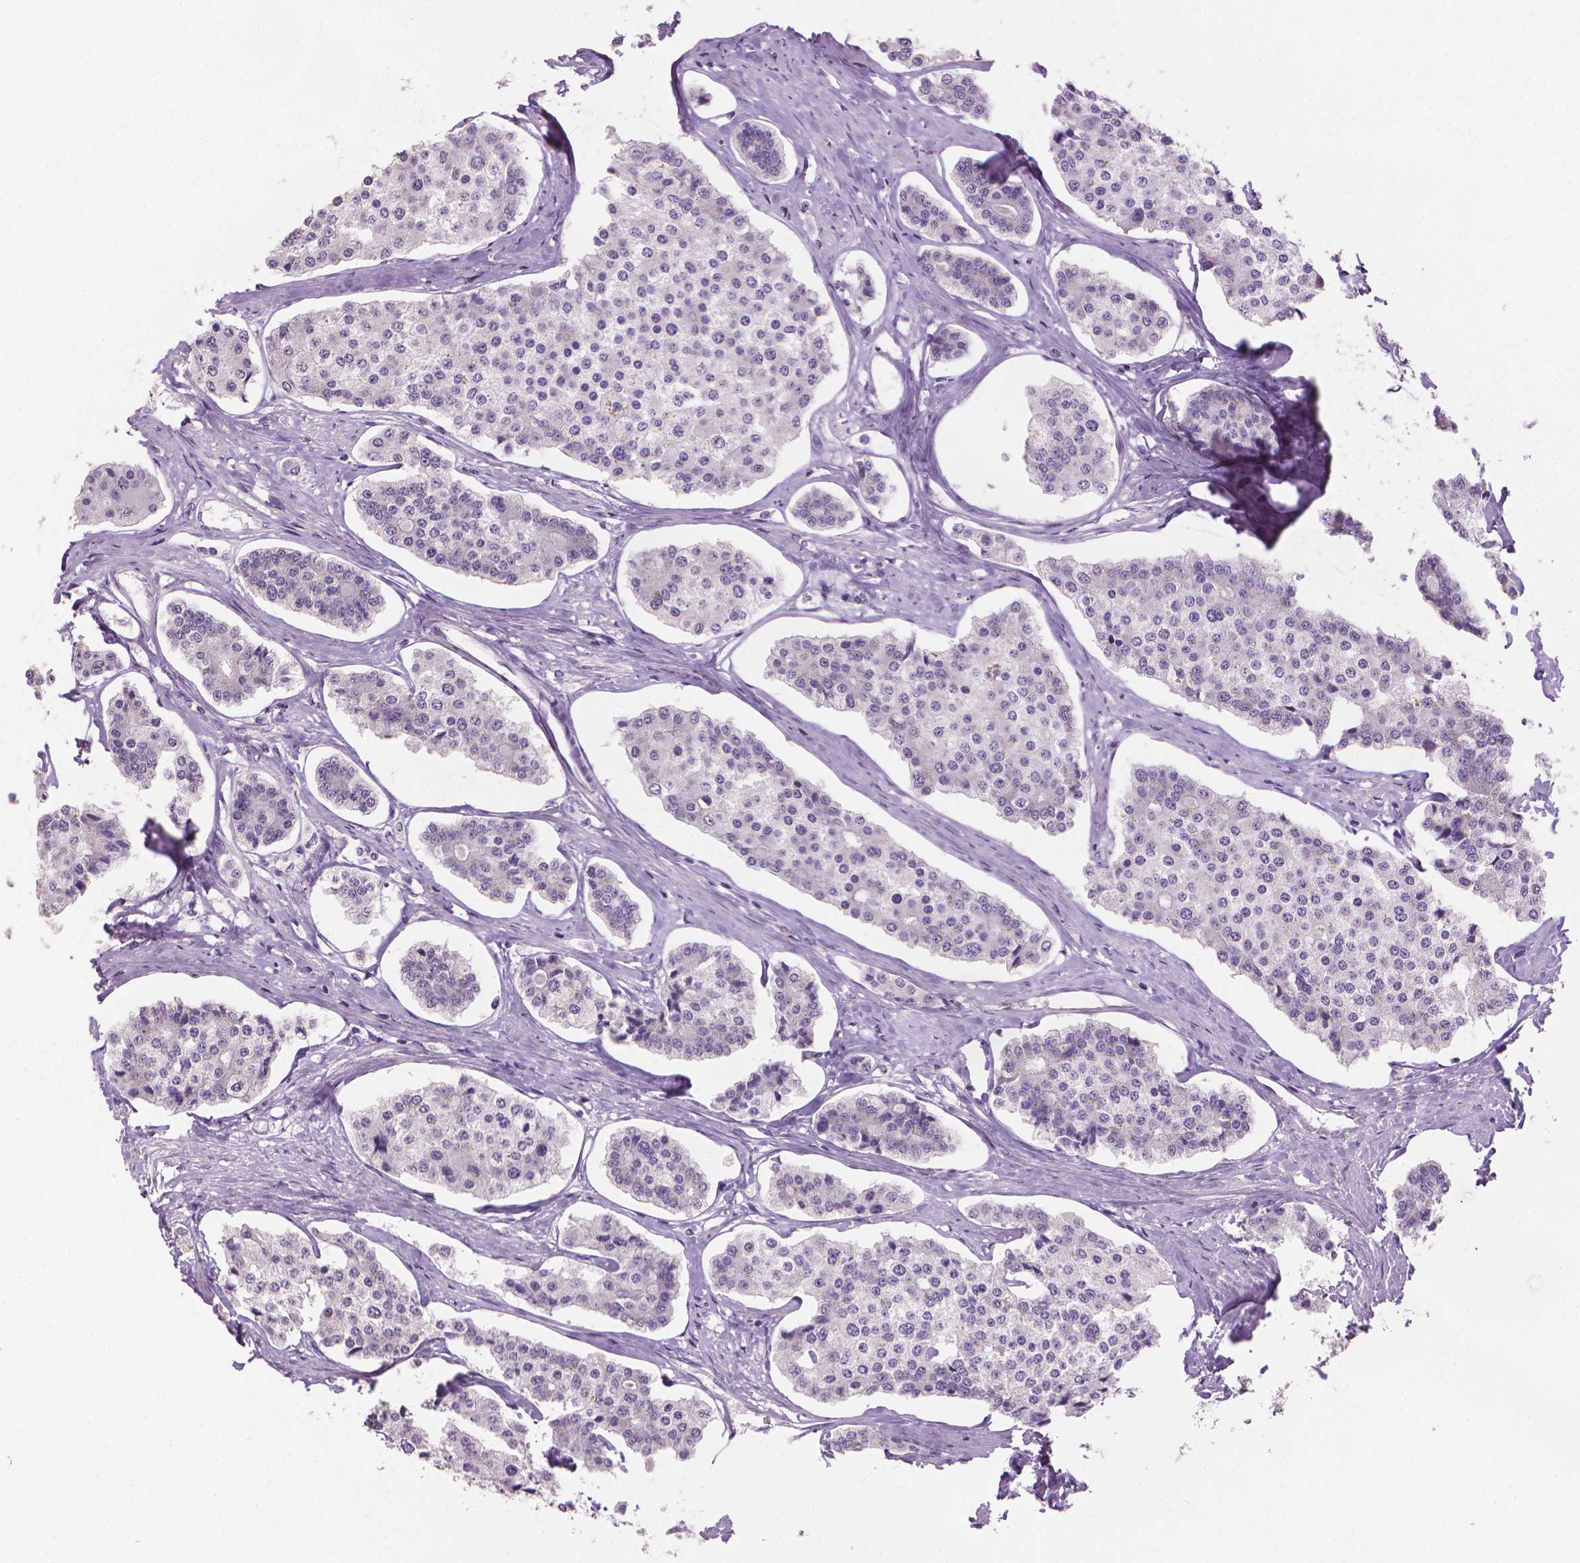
{"staining": {"intensity": "negative", "quantity": "none", "location": "none"}, "tissue": "carcinoid", "cell_type": "Tumor cells", "image_type": "cancer", "snomed": [{"axis": "morphology", "description": "Carcinoid, malignant, NOS"}, {"axis": "topography", "description": "Small intestine"}], "caption": "Tumor cells are negative for brown protein staining in carcinoid (malignant). (DAB (3,3'-diaminobenzidine) IHC visualized using brightfield microscopy, high magnification).", "gene": "MLANA", "patient": {"sex": "female", "age": 65}}